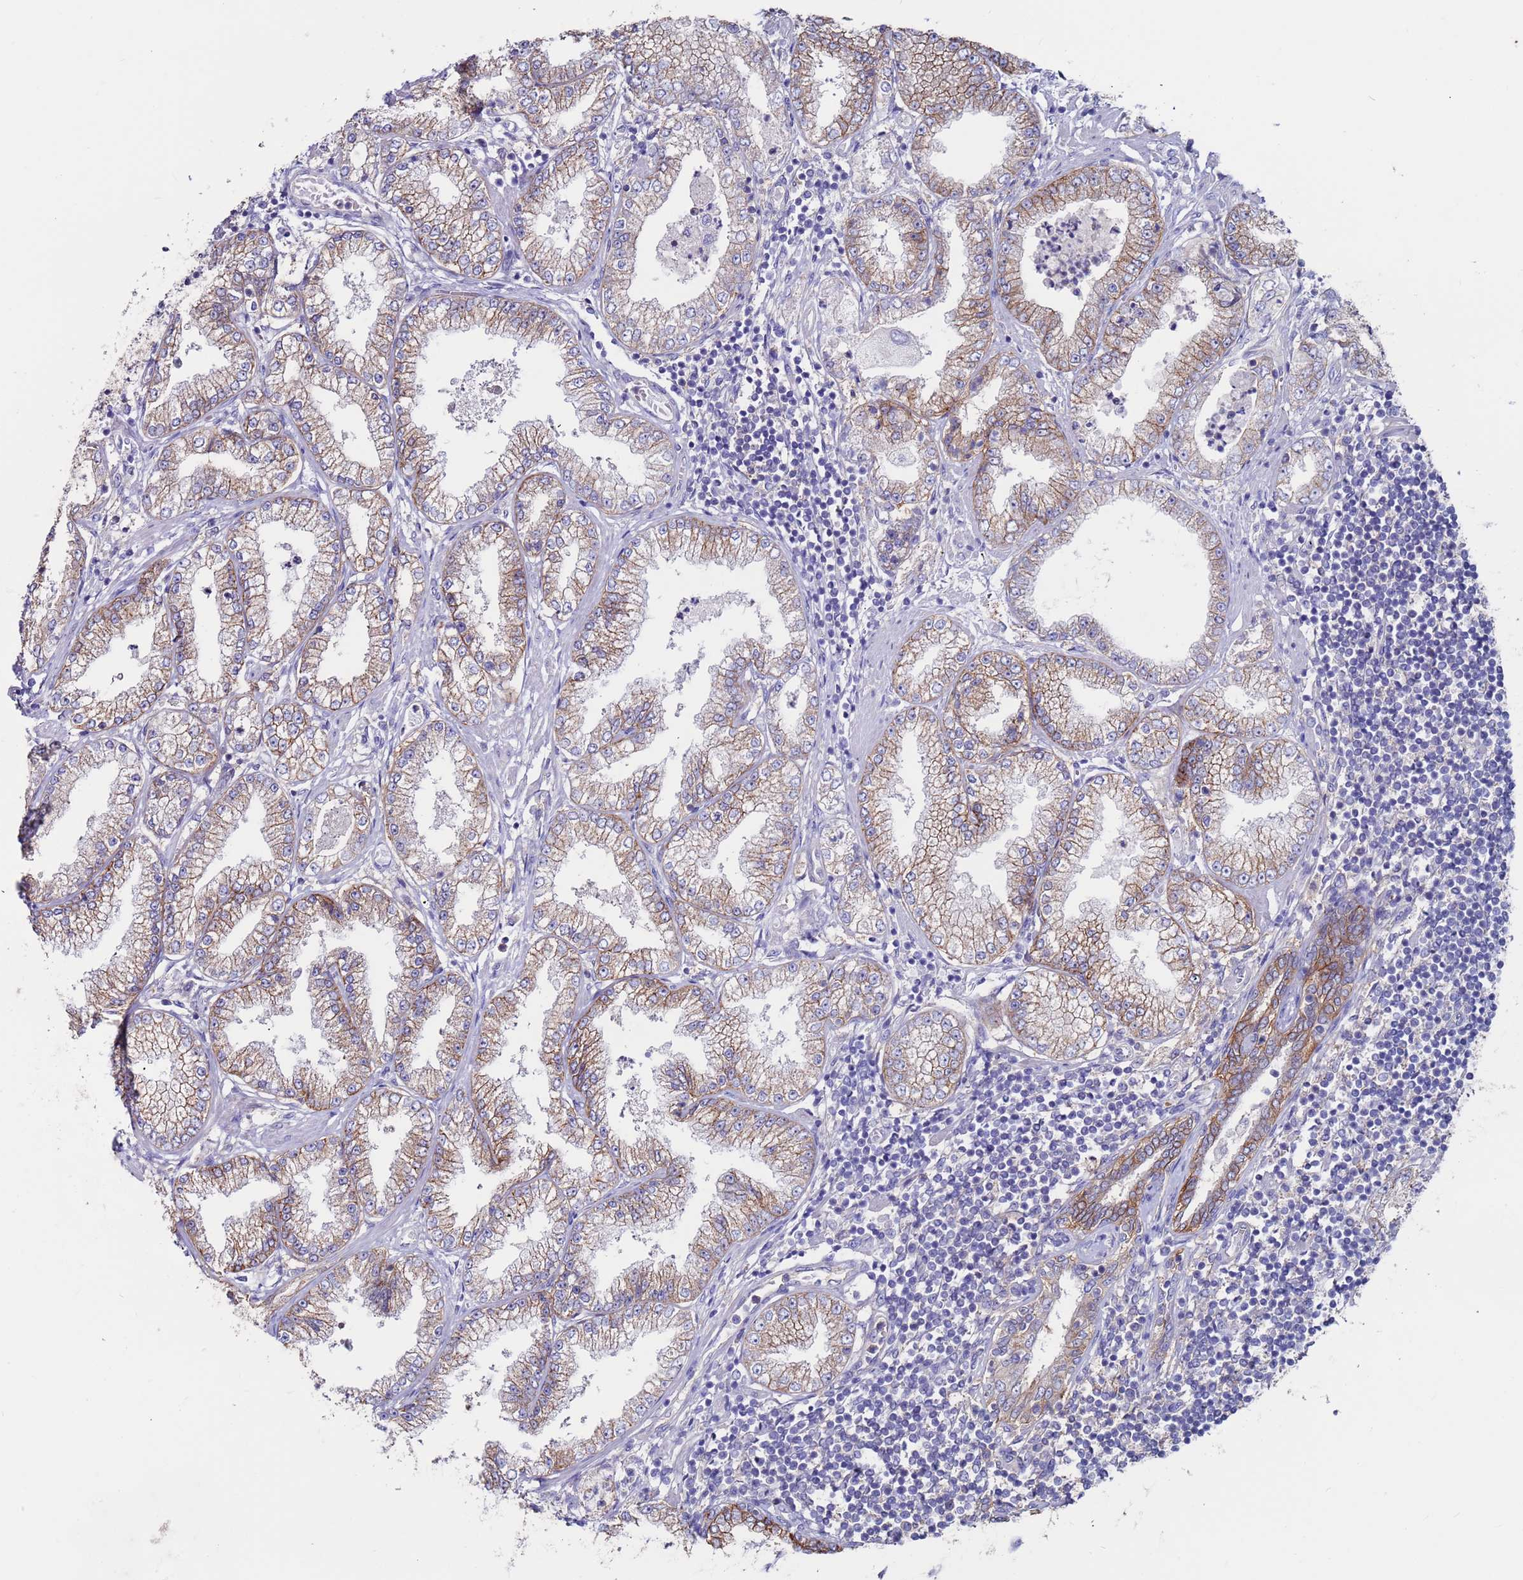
{"staining": {"intensity": "moderate", "quantity": ">75%", "location": "cytoplasmic/membranous"}, "tissue": "prostate cancer", "cell_type": "Tumor cells", "image_type": "cancer", "snomed": [{"axis": "morphology", "description": "Adenocarcinoma, High grade"}, {"axis": "topography", "description": "Prostate"}], "caption": "A brown stain shows moderate cytoplasmic/membranous staining of a protein in human prostate high-grade adenocarcinoma tumor cells.", "gene": "KRTCAP3", "patient": {"sex": "male", "age": 69}}